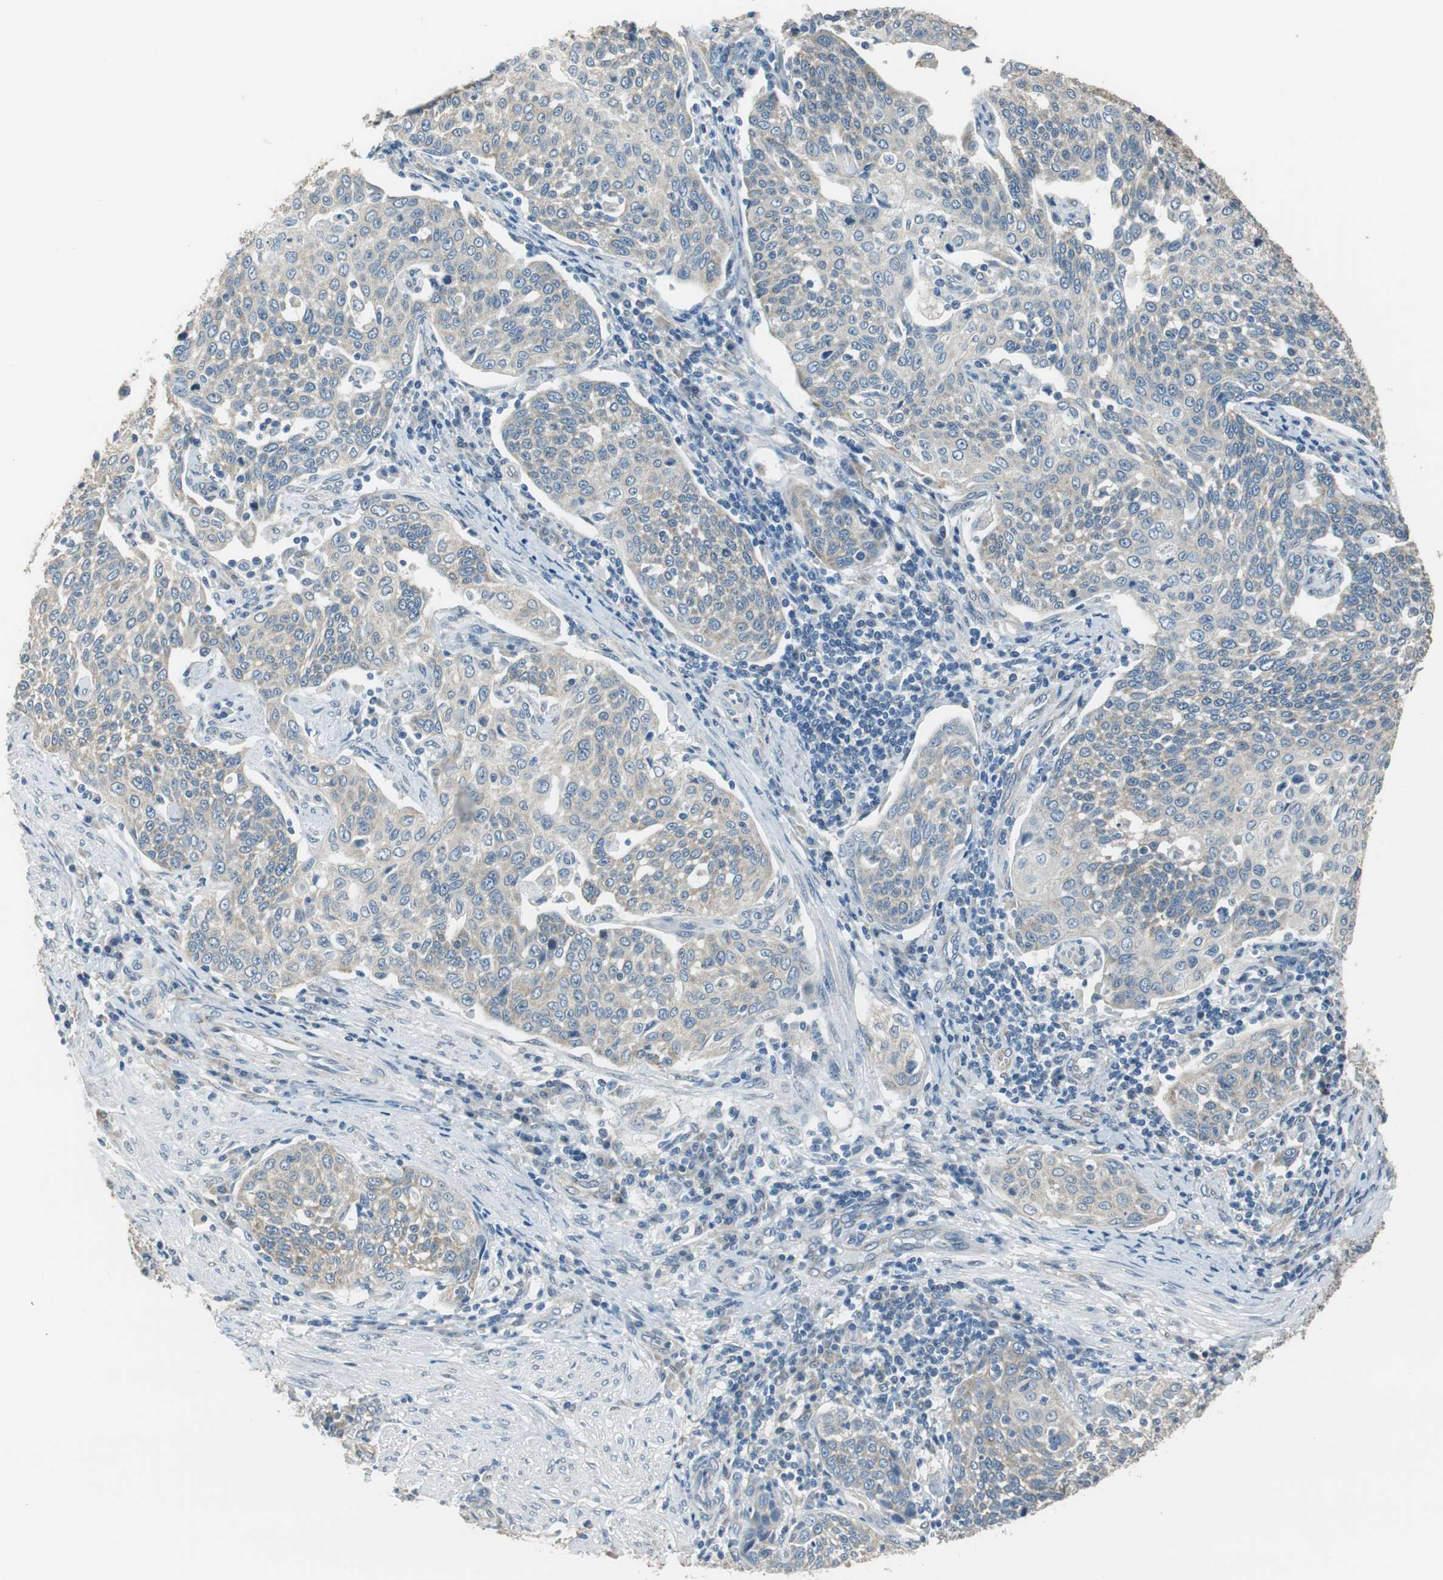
{"staining": {"intensity": "weak", "quantity": "25%-75%", "location": "cytoplasmic/membranous"}, "tissue": "cervical cancer", "cell_type": "Tumor cells", "image_type": "cancer", "snomed": [{"axis": "morphology", "description": "Squamous cell carcinoma, NOS"}, {"axis": "topography", "description": "Cervix"}], "caption": "About 25%-75% of tumor cells in human cervical cancer (squamous cell carcinoma) display weak cytoplasmic/membranous protein staining as visualized by brown immunohistochemical staining.", "gene": "ALDH4A1", "patient": {"sex": "female", "age": 34}}